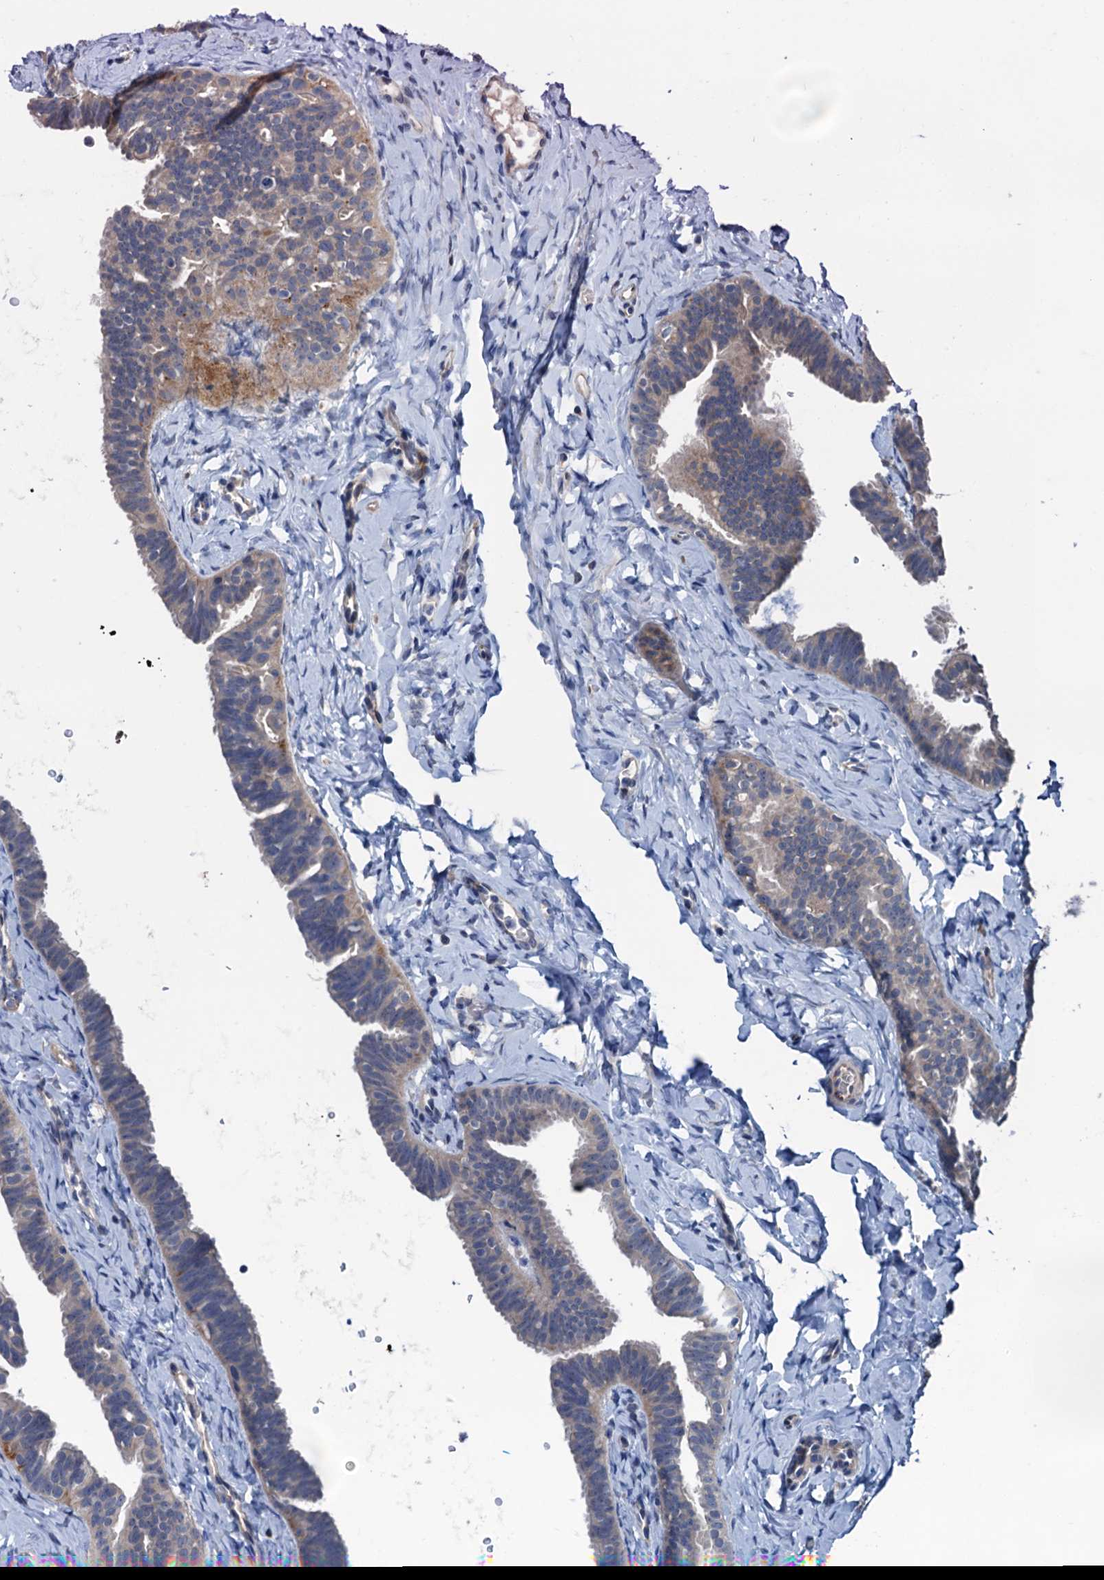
{"staining": {"intensity": "weak", "quantity": "25%-75%", "location": "cytoplasmic/membranous"}, "tissue": "fallopian tube", "cell_type": "Glandular cells", "image_type": "normal", "snomed": [{"axis": "morphology", "description": "Normal tissue, NOS"}, {"axis": "topography", "description": "Fallopian tube"}], "caption": "DAB (3,3'-diaminobenzidine) immunohistochemical staining of unremarkable human fallopian tube shows weak cytoplasmic/membranous protein positivity in approximately 25%-75% of glandular cells. (IHC, brightfield microscopy, high magnification).", "gene": "ELAC1", "patient": {"sex": "female", "age": 65}}